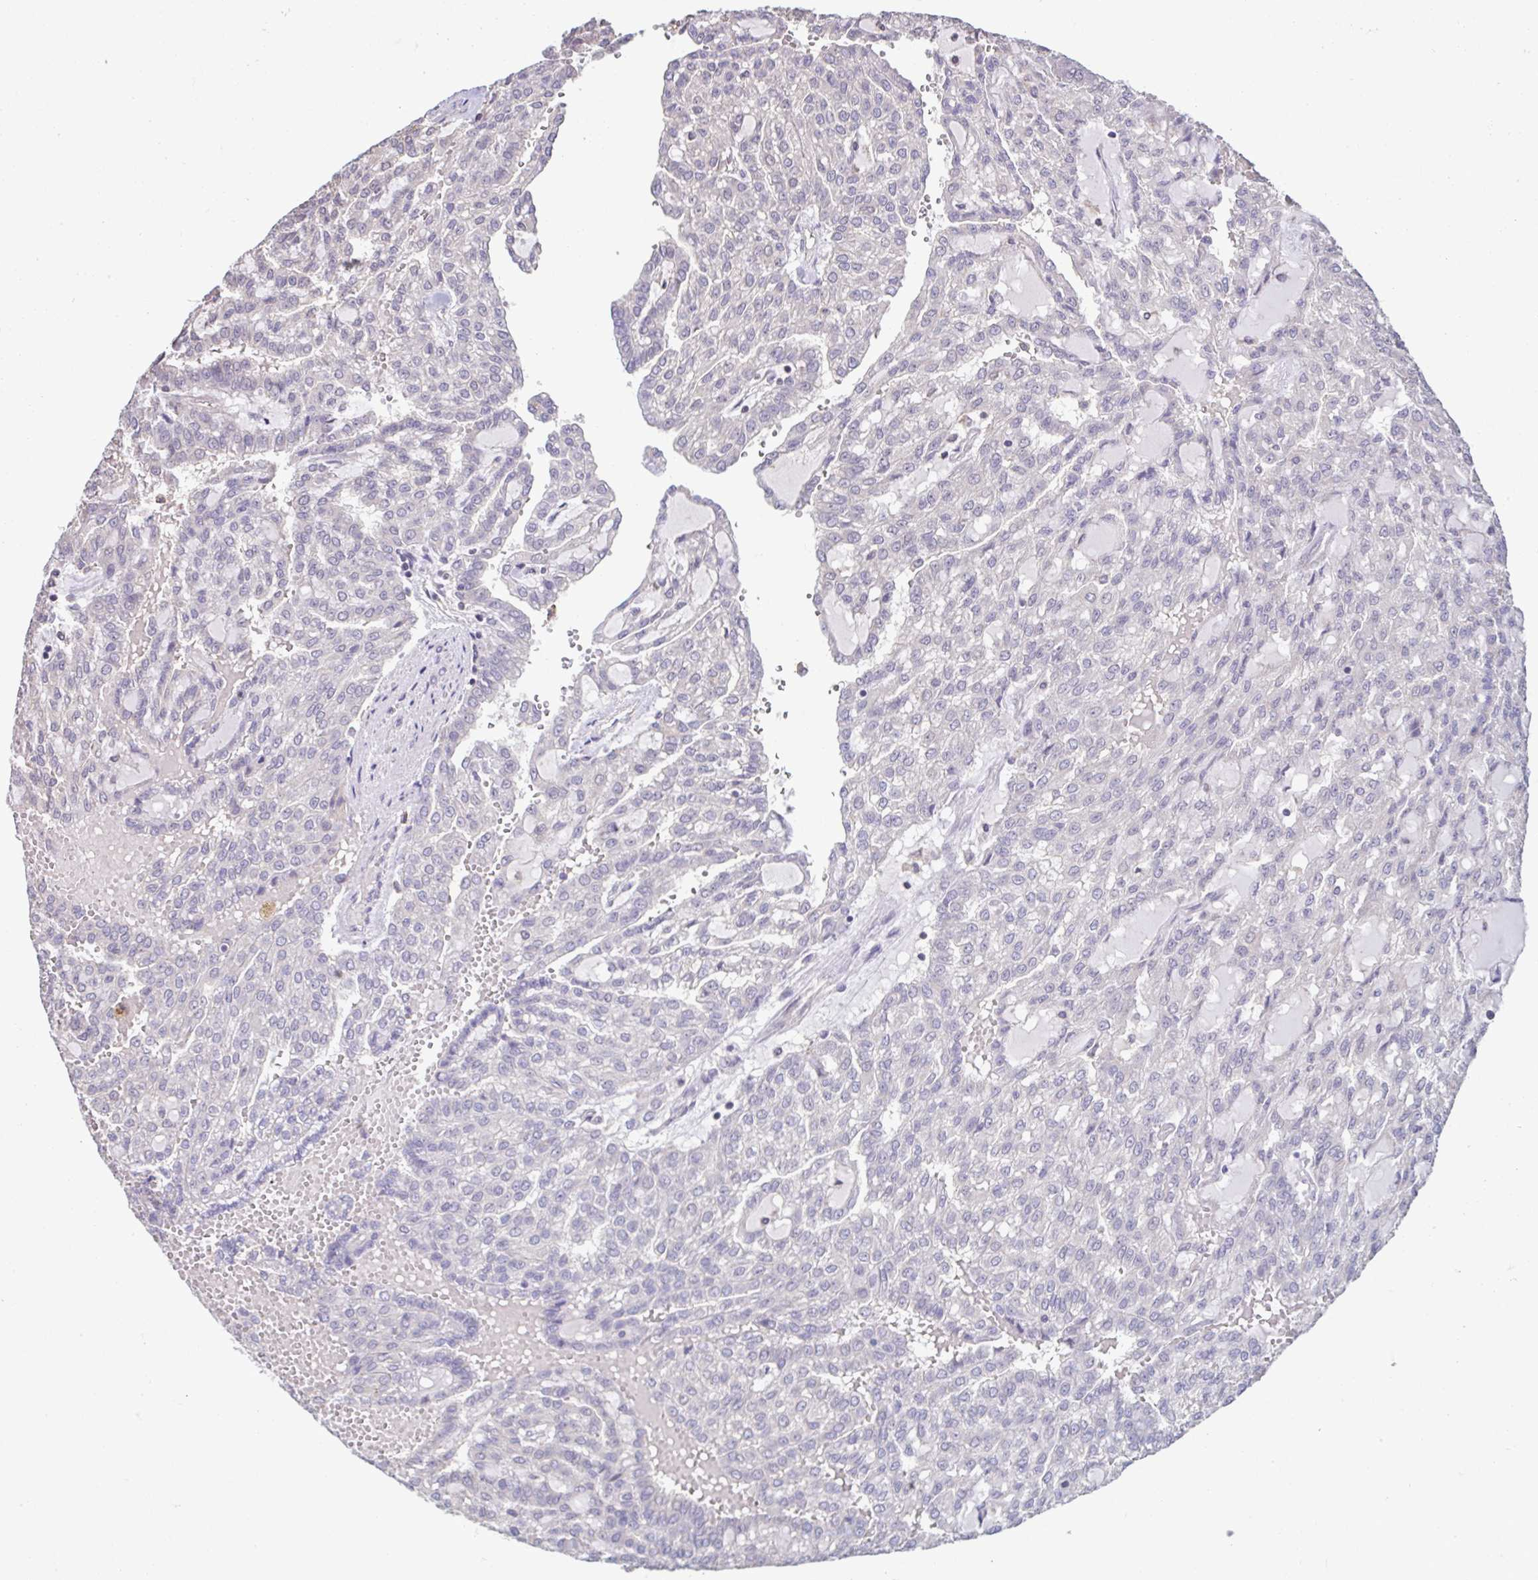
{"staining": {"intensity": "negative", "quantity": "none", "location": "none"}, "tissue": "renal cancer", "cell_type": "Tumor cells", "image_type": "cancer", "snomed": [{"axis": "morphology", "description": "Adenocarcinoma, NOS"}, {"axis": "topography", "description": "Kidney"}], "caption": "DAB (3,3'-diaminobenzidine) immunohistochemical staining of human renal cancer (adenocarcinoma) shows no significant staining in tumor cells.", "gene": "ACTRT2", "patient": {"sex": "male", "age": 63}}